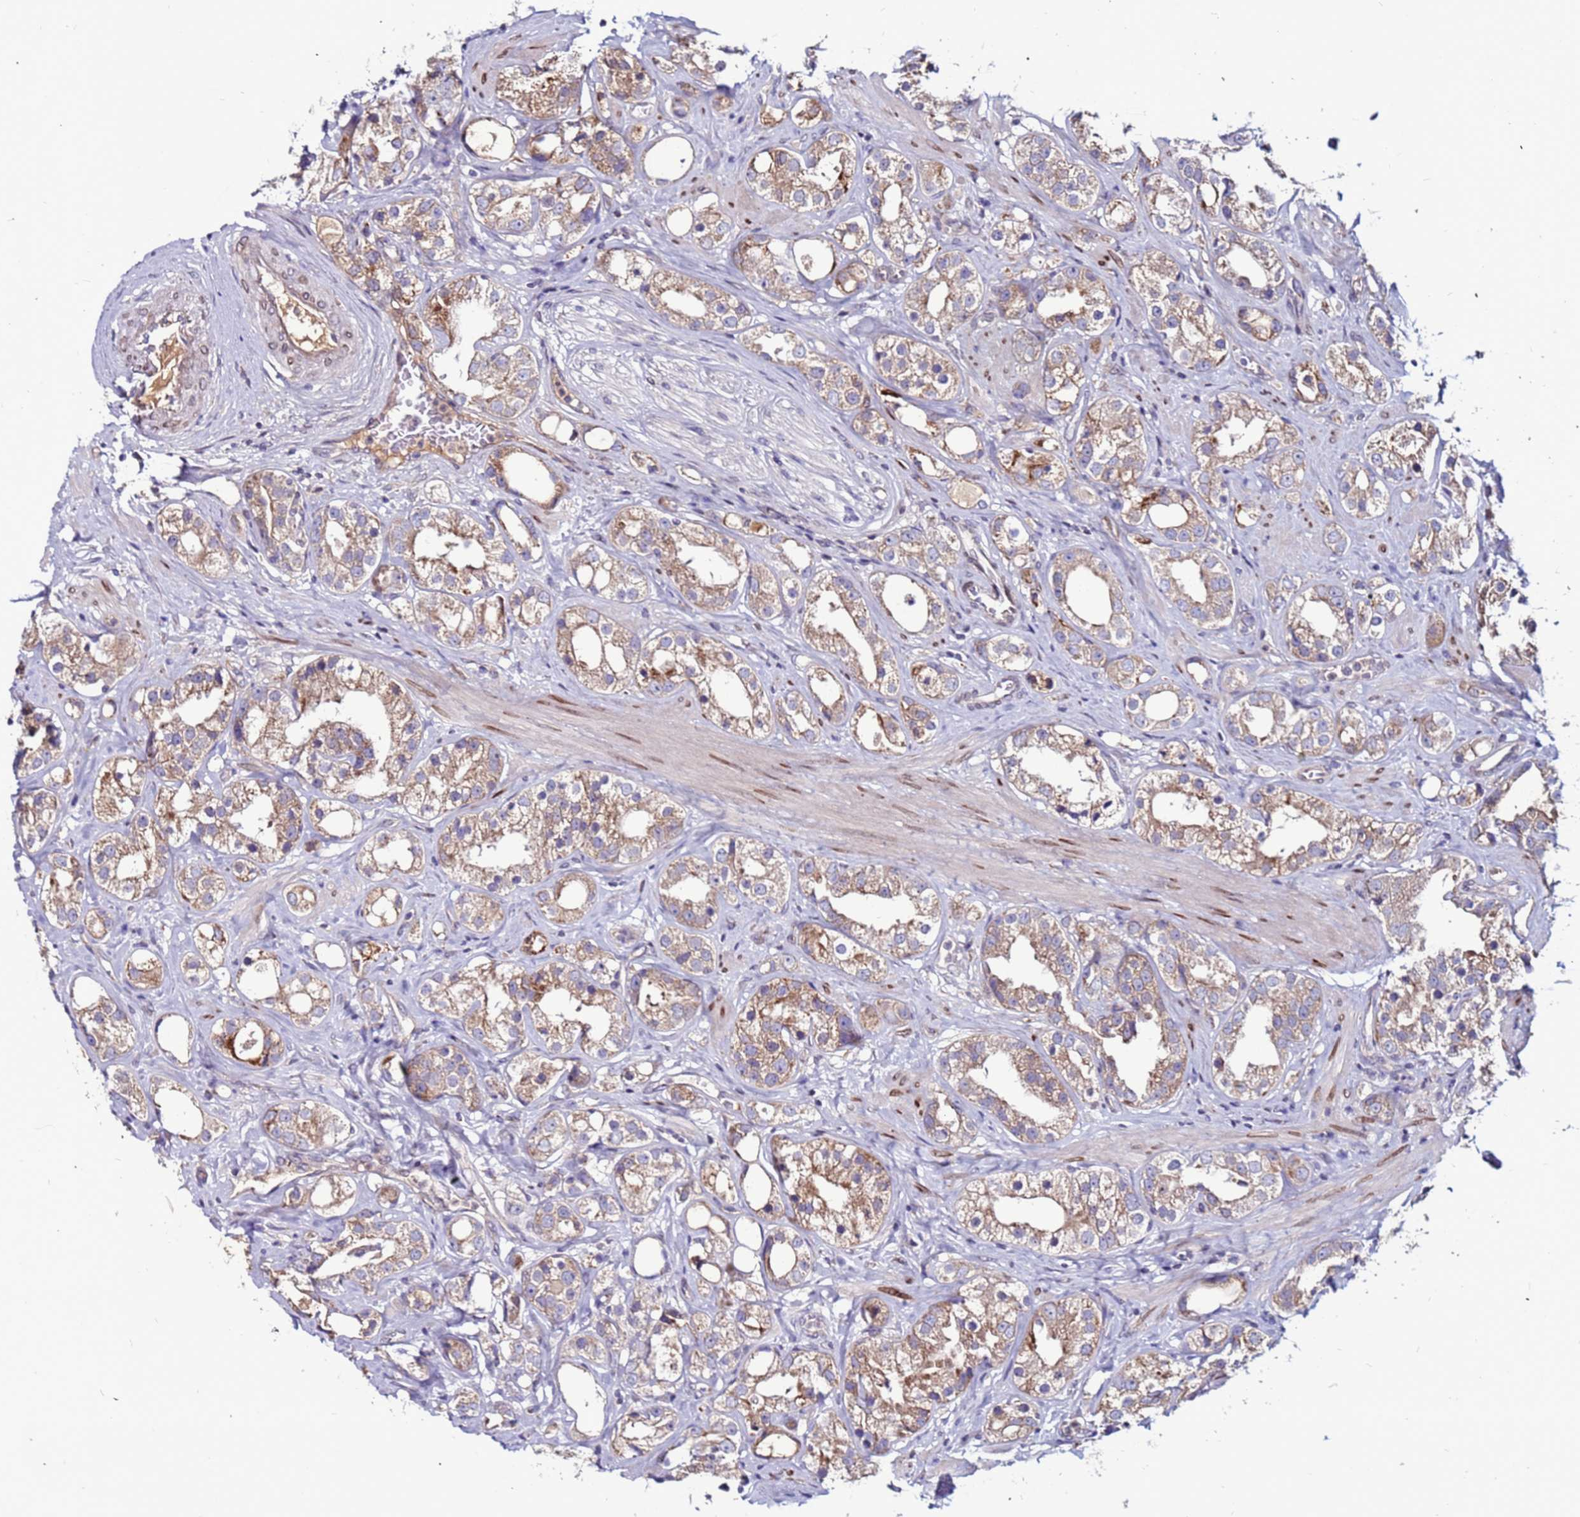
{"staining": {"intensity": "moderate", "quantity": ">75%", "location": "cytoplasmic/membranous"}, "tissue": "prostate cancer", "cell_type": "Tumor cells", "image_type": "cancer", "snomed": [{"axis": "morphology", "description": "Adenocarcinoma, NOS"}, {"axis": "topography", "description": "Prostate"}], "caption": "Adenocarcinoma (prostate) tissue exhibits moderate cytoplasmic/membranous expression in approximately >75% of tumor cells, visualized by immunohistochemistry. (DAB (3,3'-diaminobenzidine) IHC, brown staining for protein, blue staining for nuclei).", "gene": "CCDC71", "patient": {"sex": "male", "age": 79}}